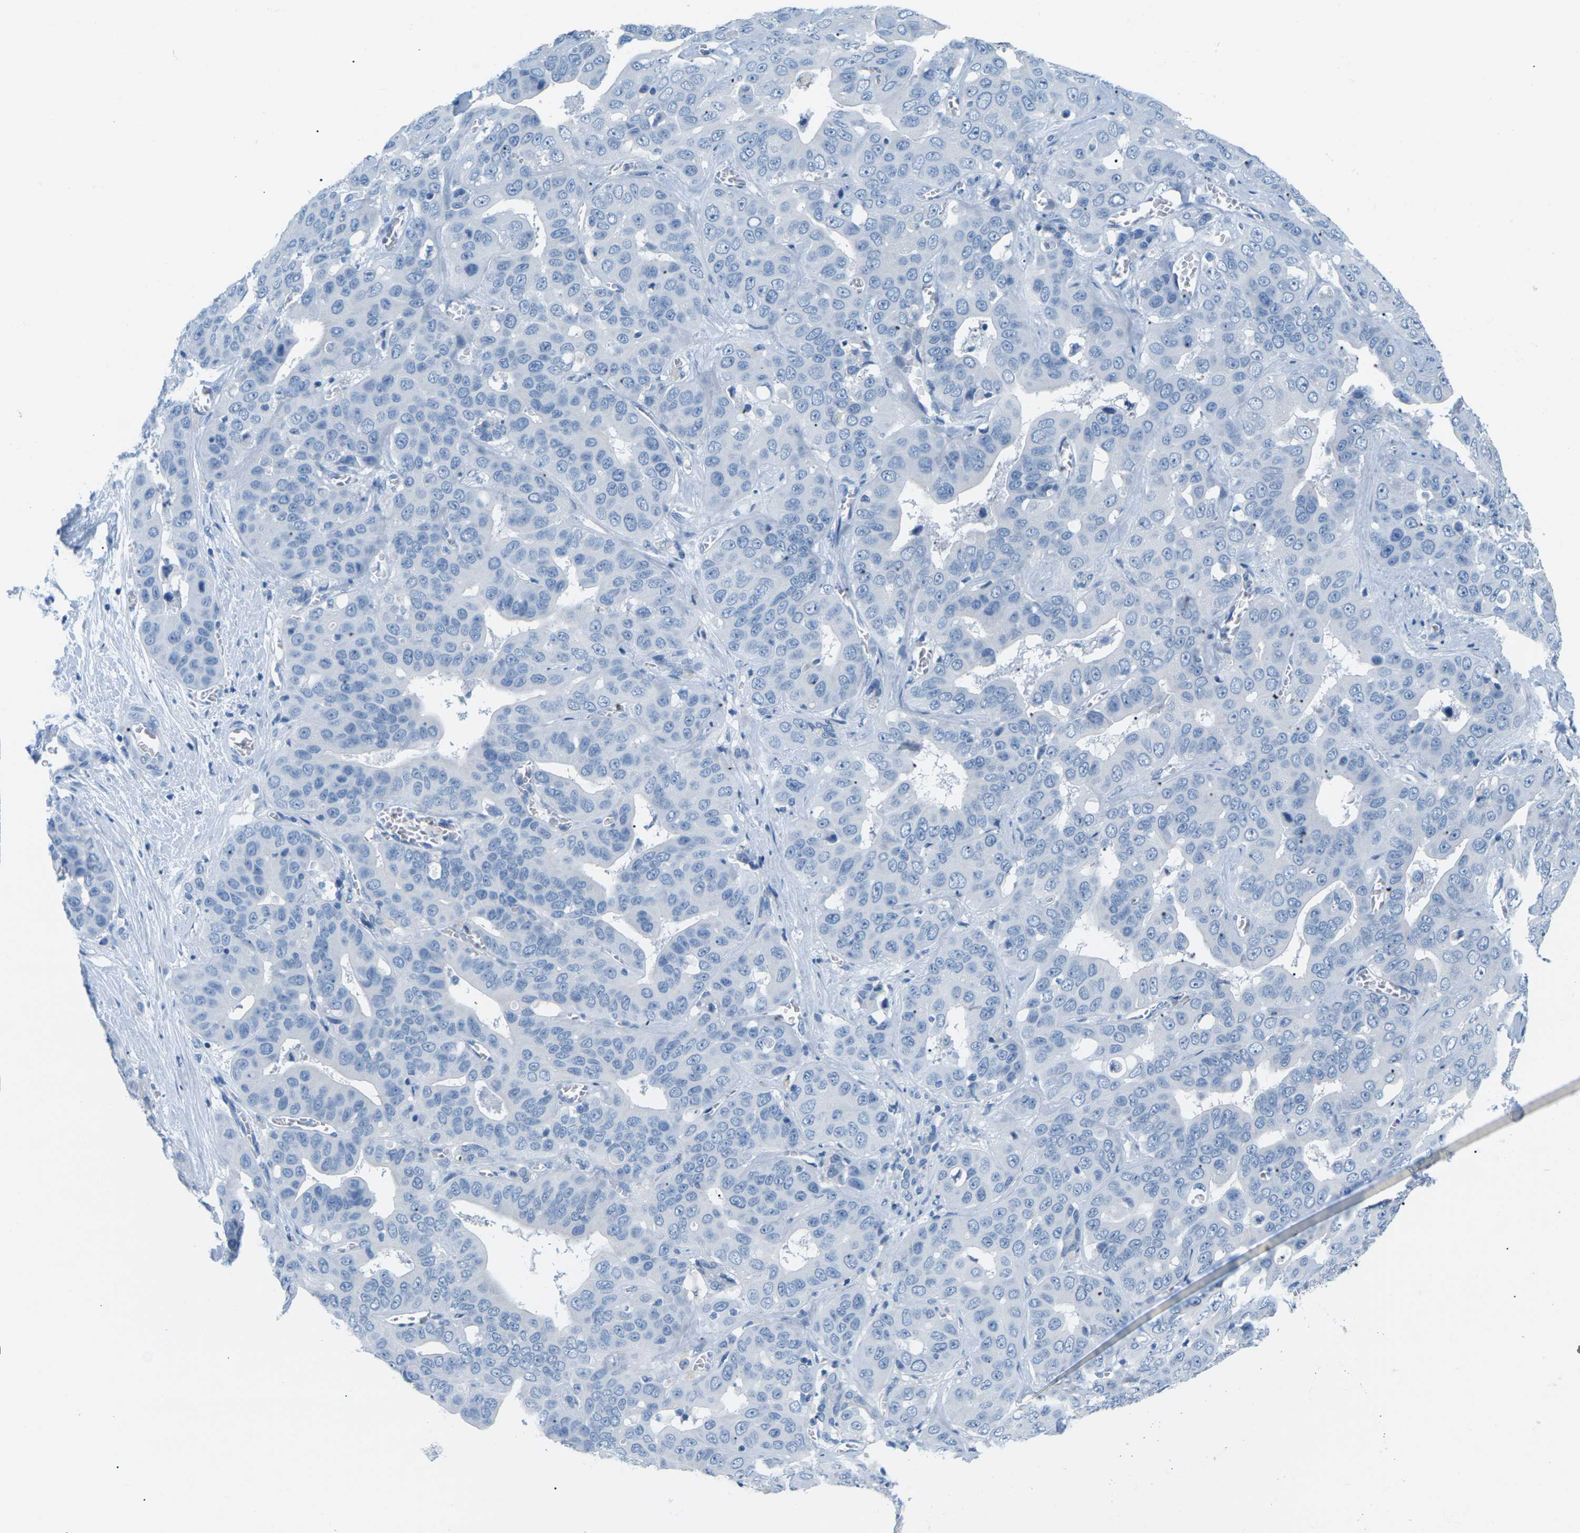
{"staining": {"intensity": "negative", "quantity": "none", "location": "none"}, "tissue": "liver cancer", "cell_type": "Tumor cells", "image_type": "cancer", "snomed": [{"axis": "morphology", "description": "Cholangiocarcinoma"}, {"axis": "topography", "description": "Liver"}], "caption": "Immunohistochemistry of human liver cancer (cholangiocarcinoma) shows no staining in tumor cells.", "gene": "SLC12A1", "patient": {"sex": "female", "age": 52}}